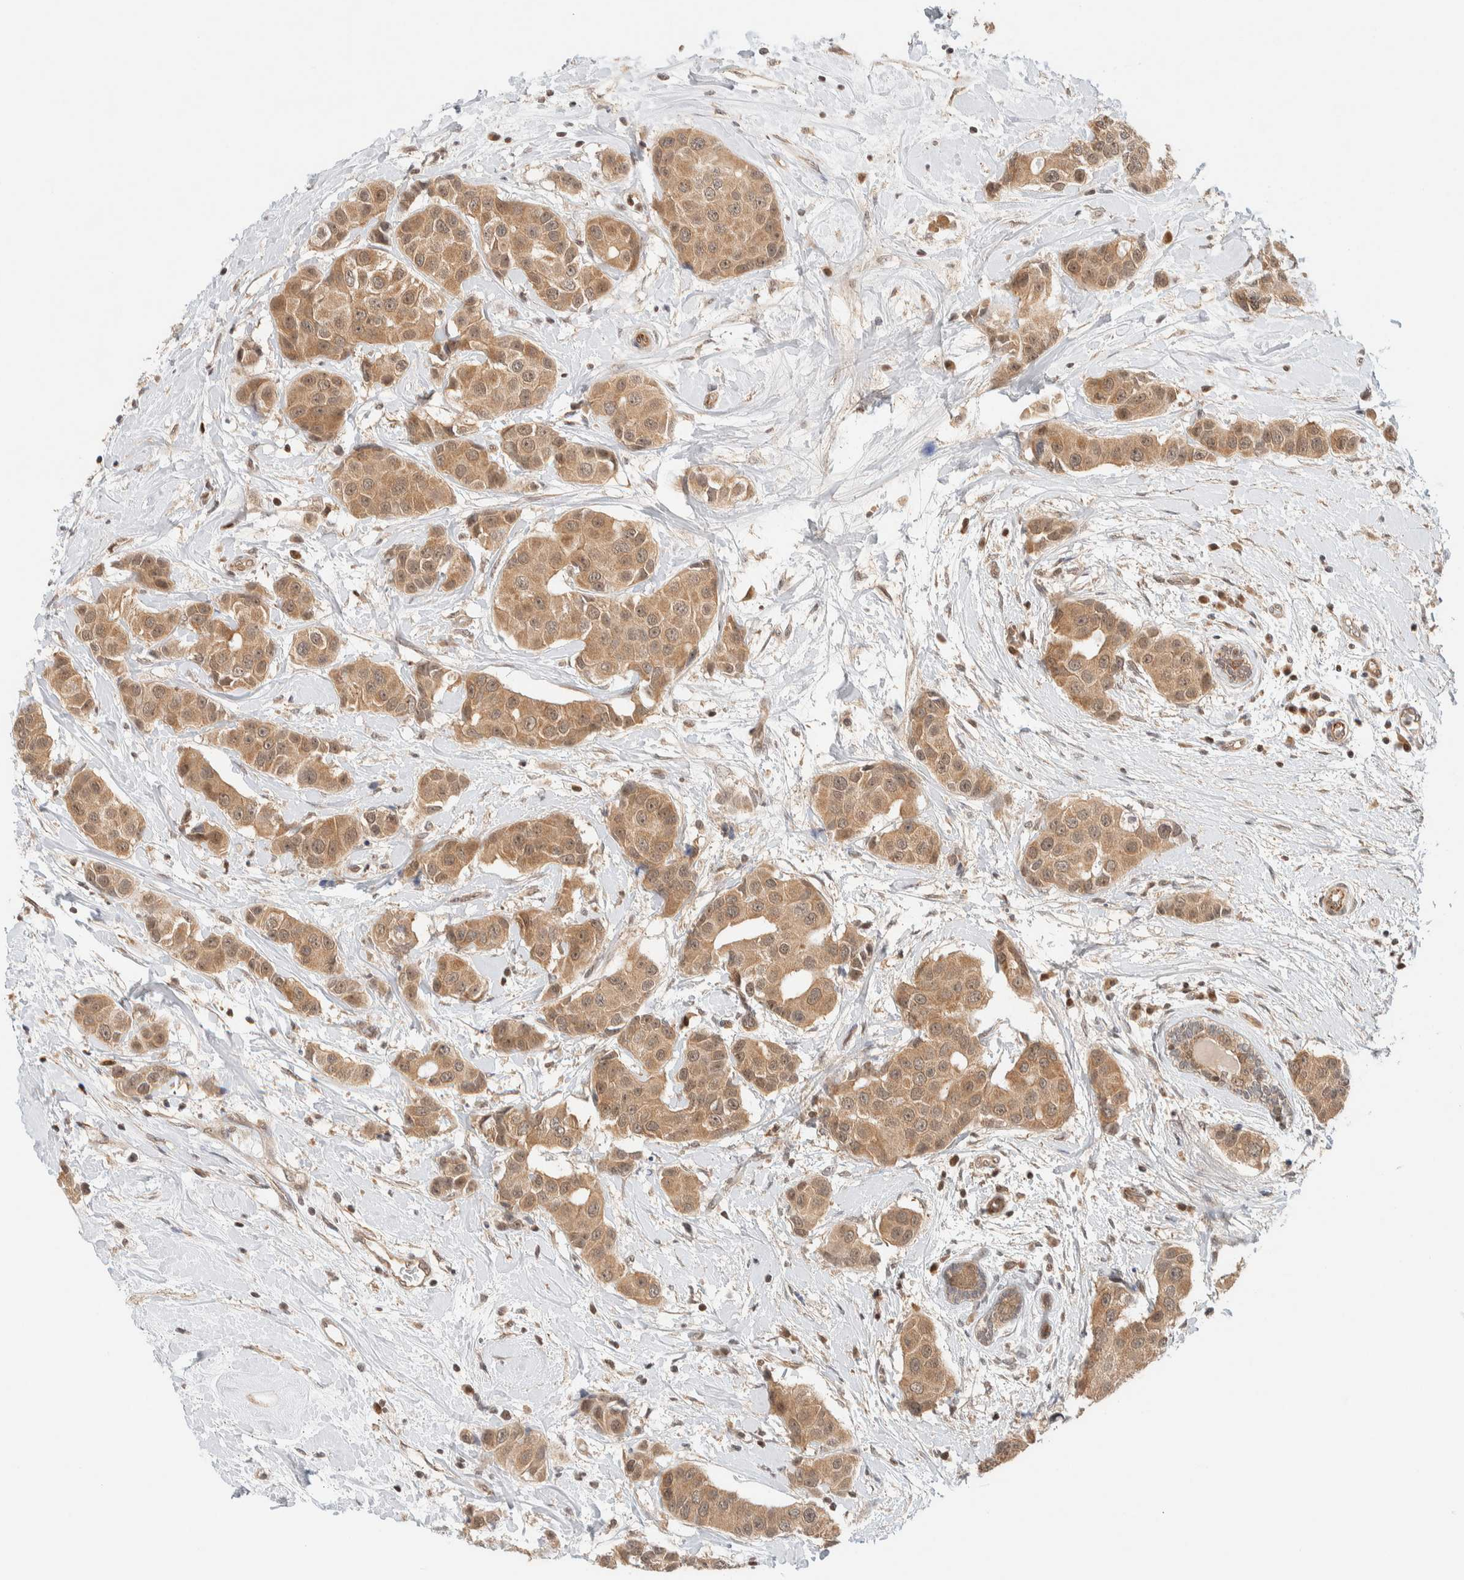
{"staining": {"intensity": "moderate", "quantity": ">75%", "location": "cytoplasmic/membranous"}, "tissue": "breast cancer", "cell_type": "Tumor cells", "image_type": "cancer", "snomed": [{"axis": "morphology", "description": "Normal tissue, NOS"}, {"axis": "morphology", "description": "Duct carcinoma"}, {"axis": "topography", "description": "Breast"}], "caption": "Protein staining of breast infiltrating ductal carcinoma tissue reveals moderate cytoplasmic/membranous expression in approximately >75% of tumor cells. The staining was performed using DAB (3,3'-diaminobenzidine) to visualize the protein expression in brown, while the nuclei were stained in blue with hematoxylin (Magnification: 20x).", "gene": "C8orf76", "patient": {"sex": "female", "age": 39}}